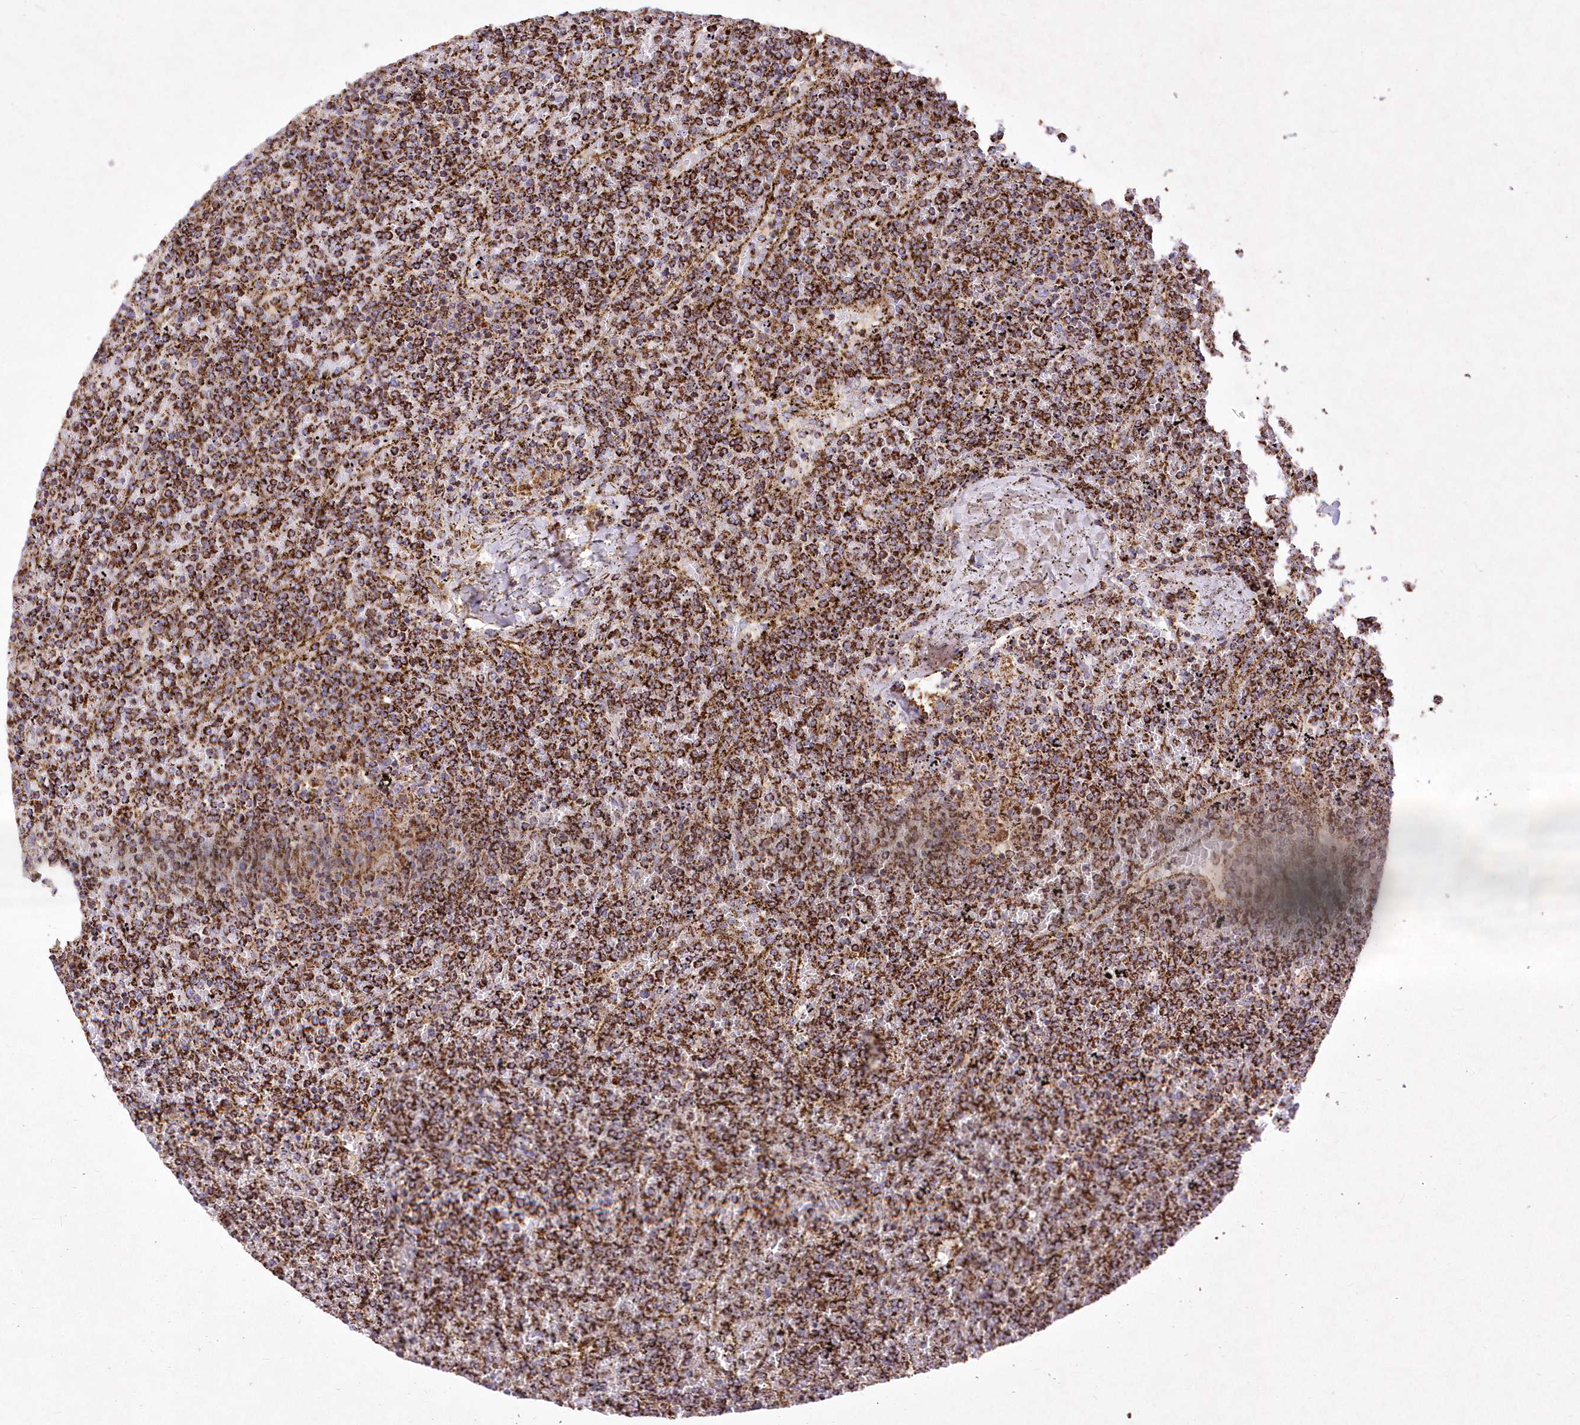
{"staining": {"intensity": "strong", "quantity": ">75%", "location": "cytoplasmic/membranous"}, "tissue": "lymphoma", "cell_type": "Tumor cells", "image_type": "cancer", "snomed": [{"axis": "morphology", "description": "Malignant lymphoma, non-Hodgkin's type, Low grade"}, {"axis": "topography", "description": "Spleen"}], "caption": "Low-grade malignant lymphoma, non-Hodgkin's type stained for a protein exhibits strong cytoplasmic/membranous positivity in tumor cells.", "gene": "ASNSD1", "patient": {"sex": "female", "age": 19}}